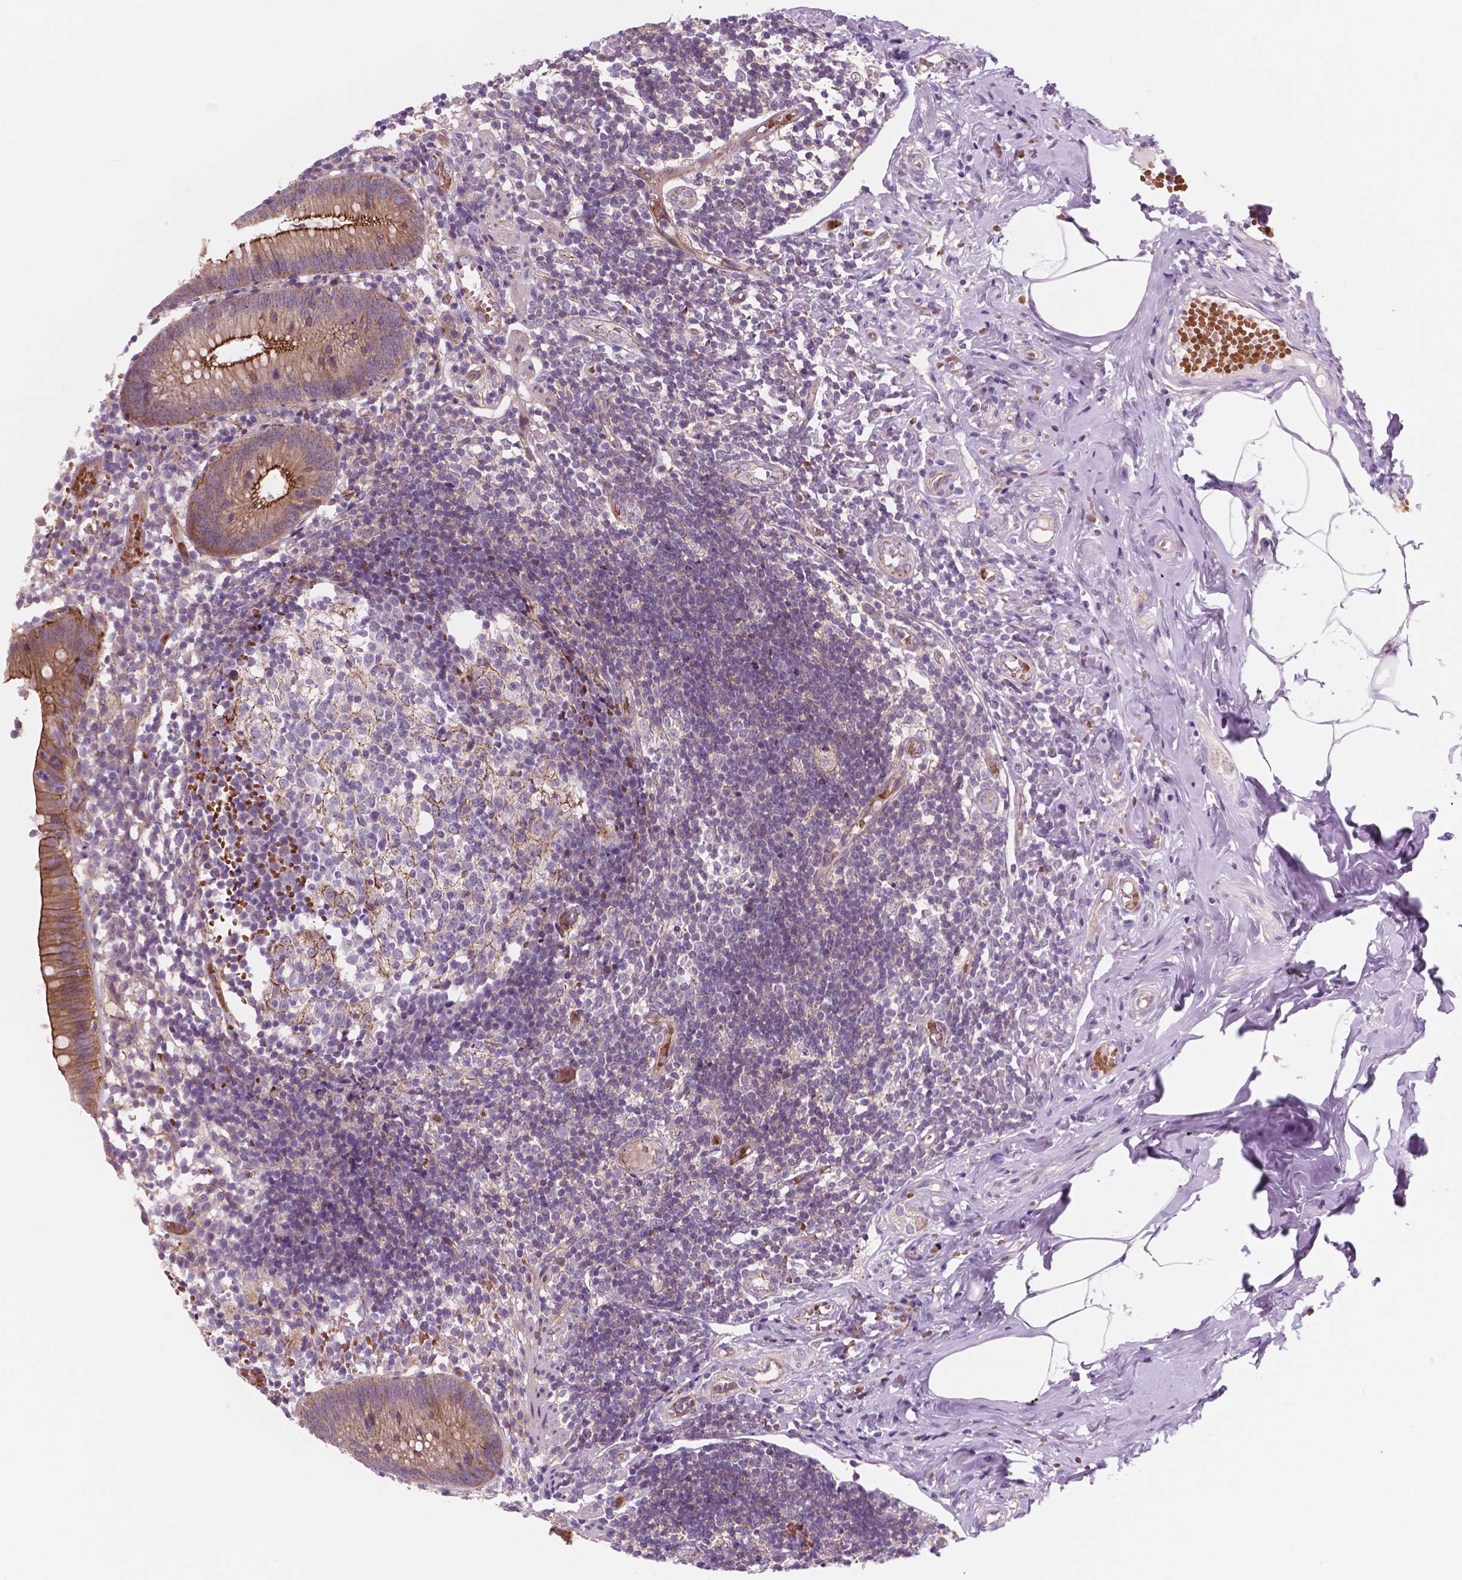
{"staining": {"intensity": "moderate", "quantity": ">75%", "location": "cytoplasmic/membranous"}, "tissue": "appendix", "cell_type": "Glandular cells", "image_type": "normal", "snomed": [{"axis": "morphology", "description": "Normal tissue, NOS"}, {"axis": "topography", "description": "Appendix"}], "caption": "The histopathology image shows a brown stain indicating the presence of a protein in the cytoplasmic/membranous of glandular cells in appendix. (Stains: DAB in brown, nuclei in blue, Microscopy: brightfield microscopy at high magnification).", "gene": "RND3", "patient": {"sex": "female", "age": 32}}